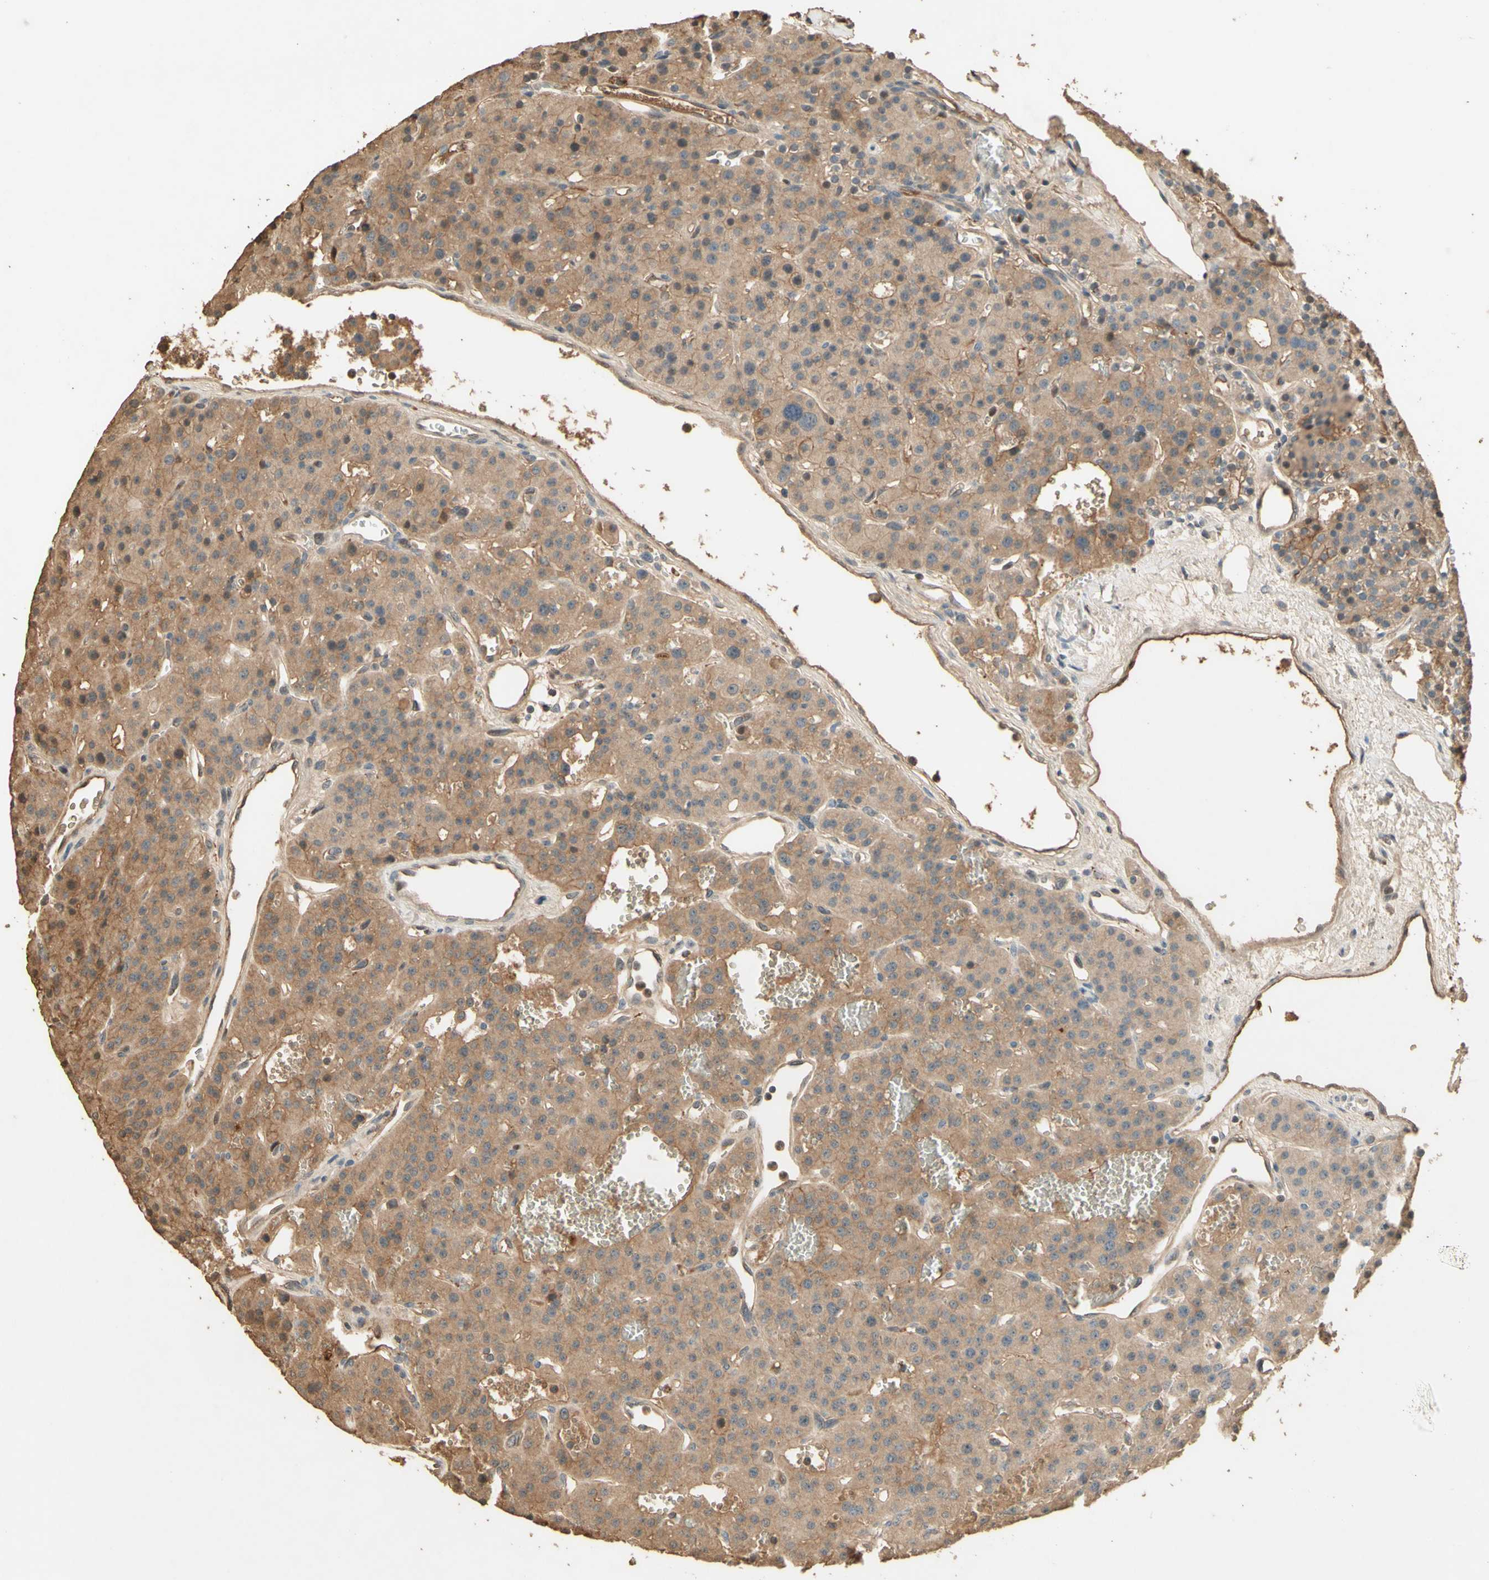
{"staining": {"intensity": "moderate", "quantity": ">75%", "location": "cytoplasmic/membranous"}, "tissue": "parathyroid gland", "cell_type": "Glandular cells", "image_type": "normal", "snomed": [{"axis": "morphology", "description": "Normal tissue, NOS"}, {"axis": "morphology", "description": "Adenoma, NOS"}, {"axis": "topography", "description": "Parathyroid gland"}], "caption": "DAB immunohistochemical staining of normal human parathyroid gland displays moderate cytoplasmic/membranous protein staining in approximately >75% of glandular cells.", "gene": "SMAD9", "patient": {"sex": "female", "age": 81}}